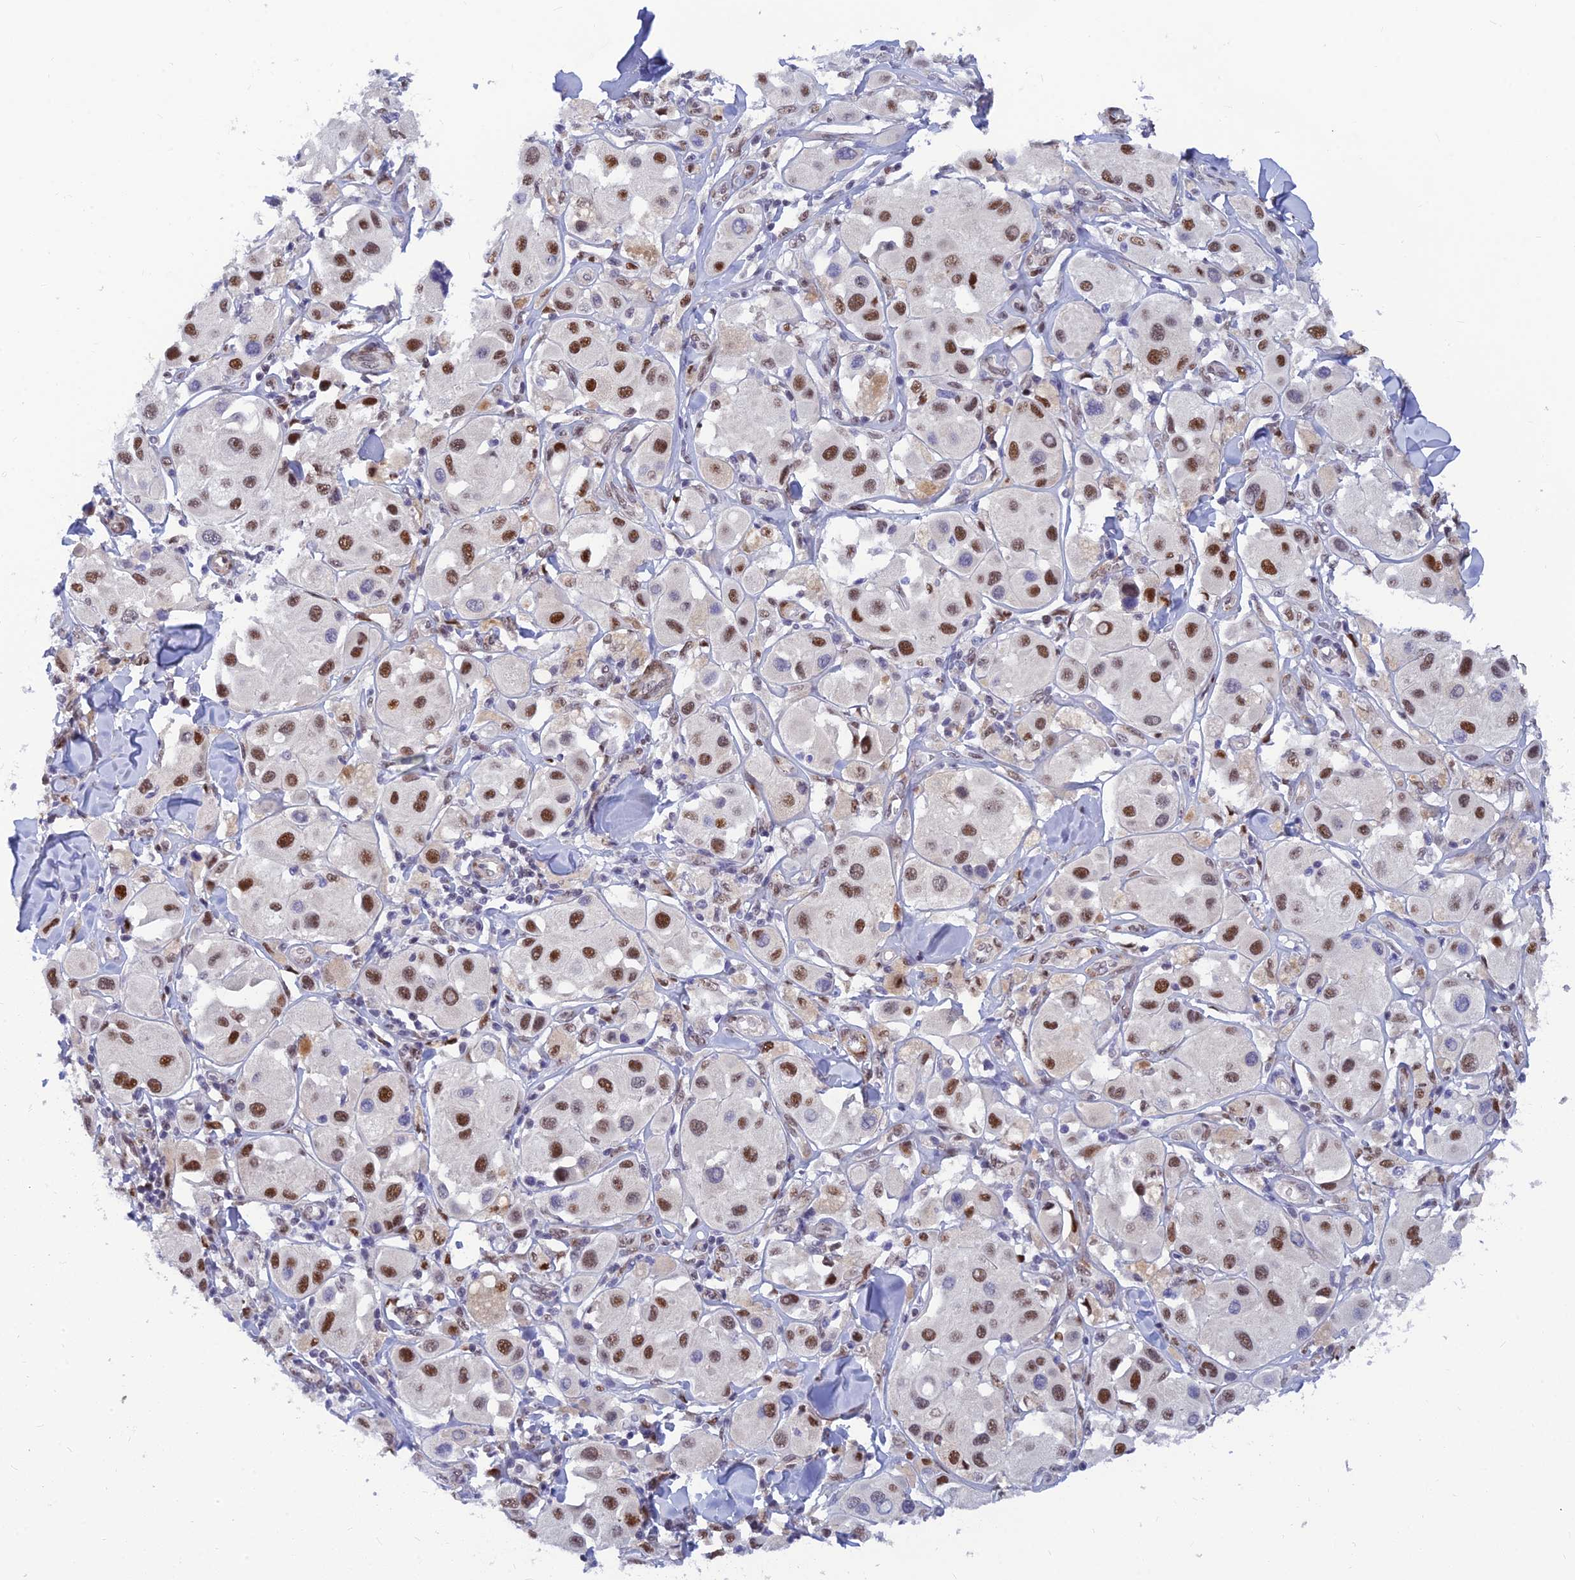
{"staining": {"intensity": "strong", "quantity": "25%-75%", "location": "nuclear"}, "tissue": "melanoma", "cell_type": "Tumor cells", "image_type": "cancer", "snomed": [{"axis": "morphology", "description": "Malignant melanoma, Metastatic site"}, {"axis": "topography", "description": "Skin"}], "caption": "Brown immunohistochemical staining in malignant melanoma (metastatic site) reveals strong nuclear positivity in approximately 25%-75% of tumor cells.", "gene": "CLK4", "patient": {"sex": "male", "age": 41}}